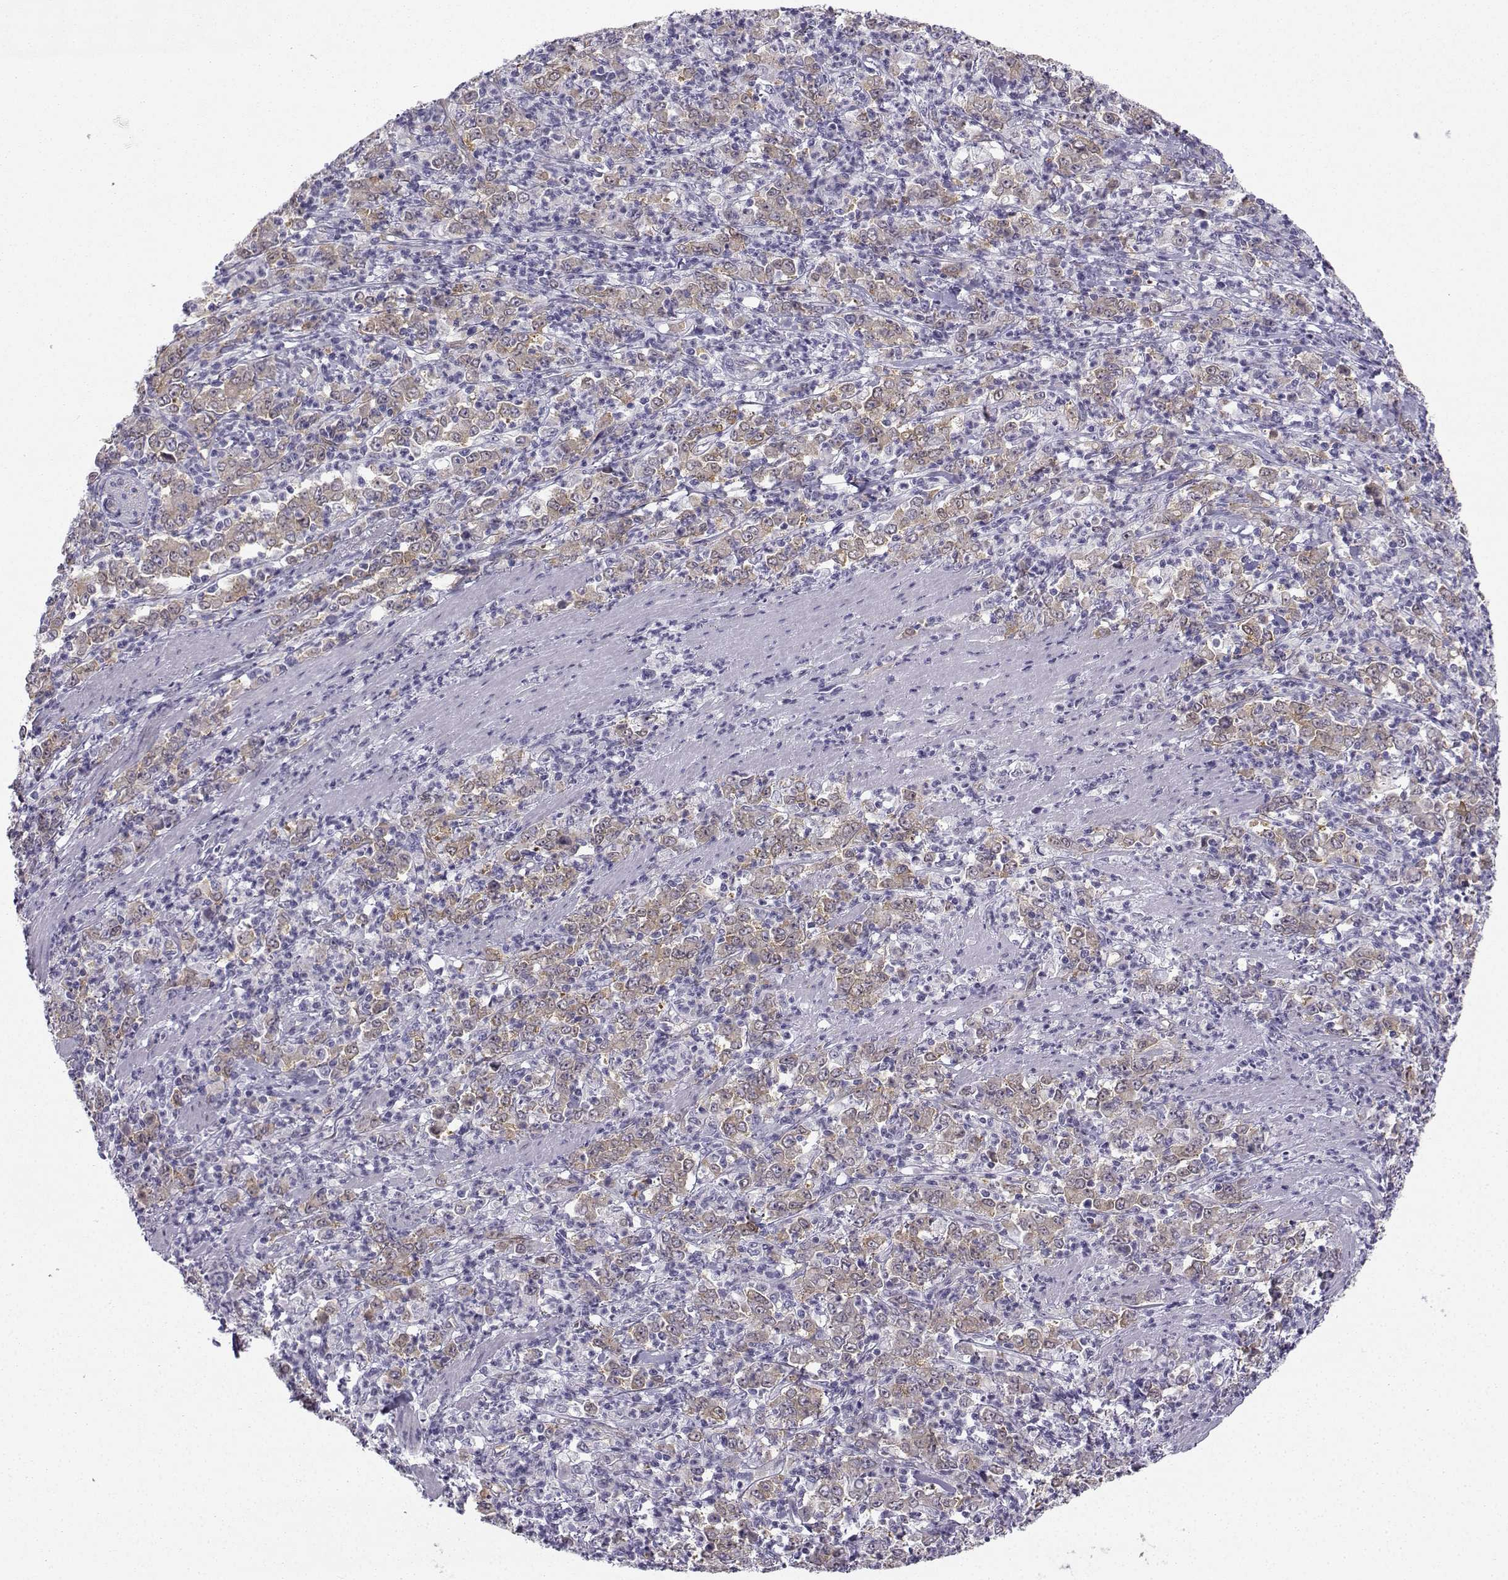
{"staining": {"intensity": "weak", "quantity": ">75%", "location": "cytoplasmic/membranous"}, "tissue": "stomach cancer", "cell_type": "Tumor cells", "image_type": "cancer", "snomed": [{"axis": "morphology", "description": "Adenocarcinoma, NOS"}, {"axis": "topography", "description": "Stomach, lower"}], "caption": "A brown stain labels weak cytoplasmic/membranous positivity of a protein in adenocarcinoma (stomach) tumor cells.", "gene": "NQO1", "patient": {"sex": "female", "age": 71}}